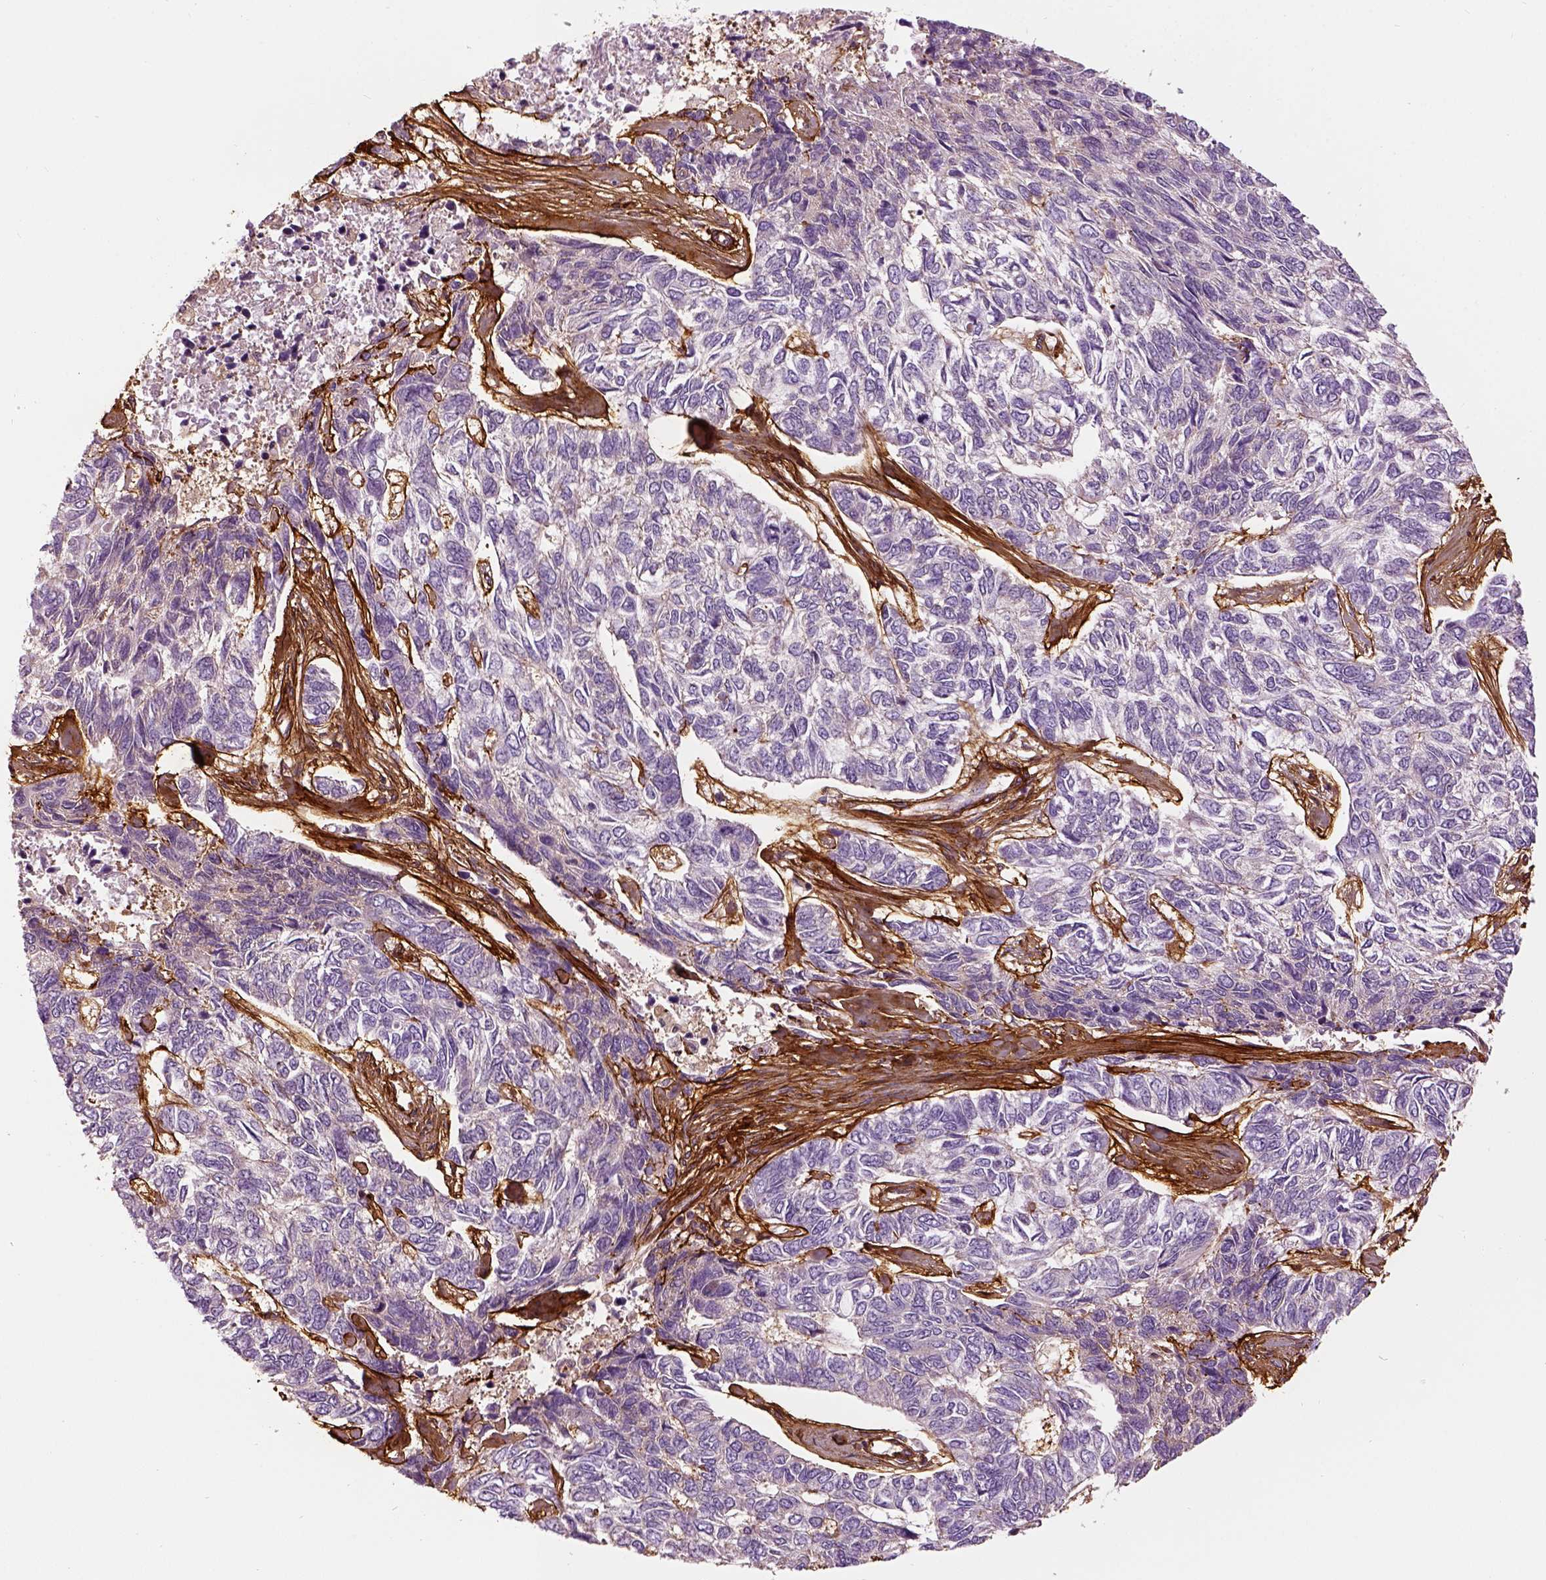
{"staining": {"intensity": "negative", "quantity": "none", "location": "none"}, "tissue": "skin cancer", "cell_type": "Tumor cells", "image_type": "cancer", "snomed": [{"axis": "morphology", "description": "Basal cell carcinoma"}, {"axis": "topography", "description": "Skin"}], "caption": "DAB (3,3'-diaminobenzidine) immunohistochemical staining of skin cancer displays no significant staining in tumor cells.", "gene": "COL6A2", "patient": {"sex": "female", "age": 65}}